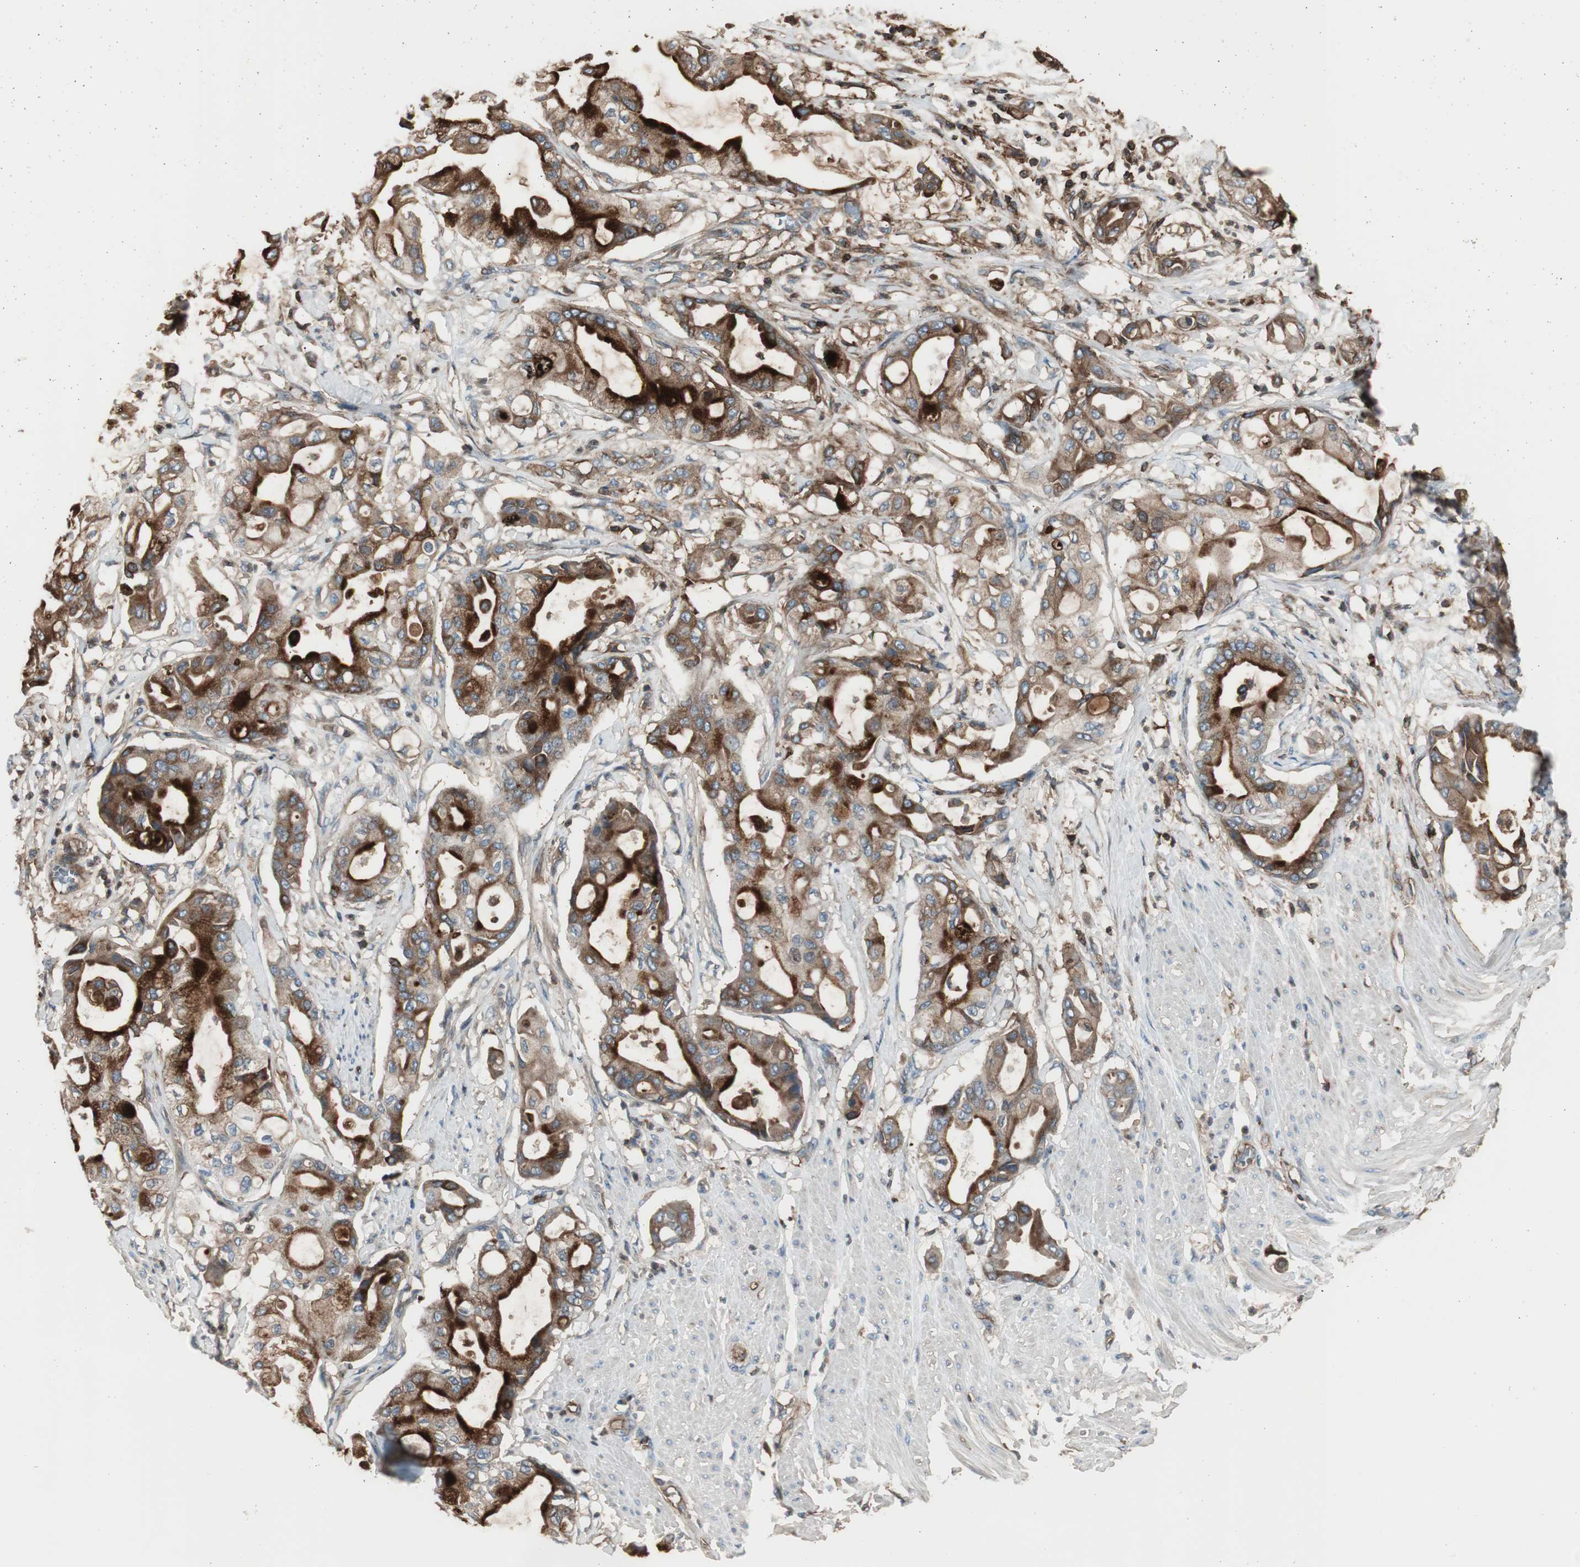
{"staining": {"intensity": "strong", "quantity": ">75%", "location": "cytoplasmic/membranous"}, "tissue": "pancreatic cancer", "cell_type": "Tumor cells", "image_type": "cancer", "snomed": [{"axis": "morphology", "description": "Adenocarcinoma, NOS"}, {"axis": "morphology", "description": "Adenocarcinoma, metastatic, NOS"}, {"axis": "topography", "description": "Lymph node"}, {"axis": "topography", "description": "Pancreas"}, {"axis": "topography", "description": "Duodenum"}], "caption": "Immunohistochemical staining of pancreatic metastatic adenocarcinoma demonstrates strong cytoplasmic/membranous protein positivity in about >75% of tumor cells.", "gene": "B2M", "patient": {"sex": "female", "age": 64}}